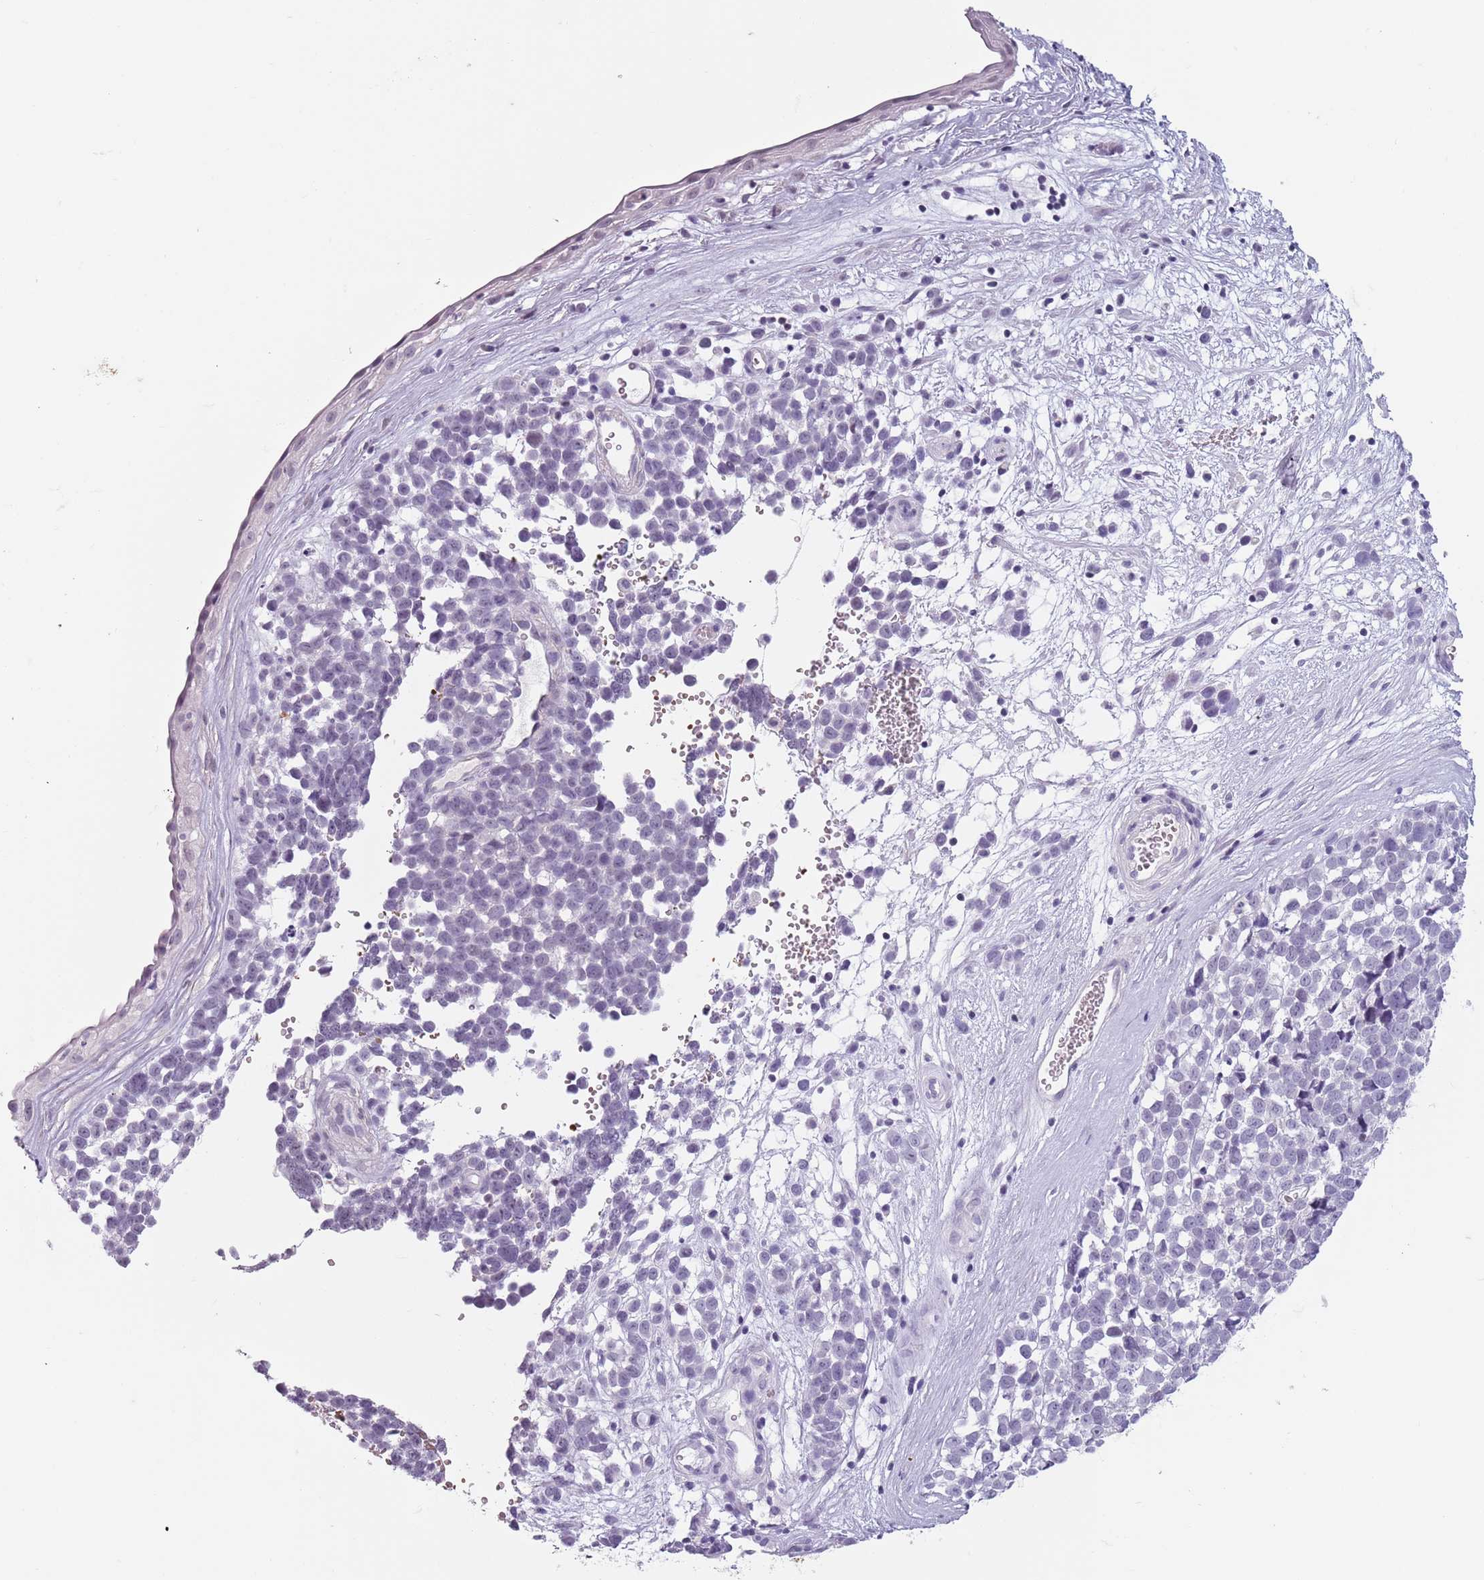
{"staining": {"intensity": "negative", "quantity": "none", "location": "none"}, "tissue": "melanoma", "cell_type": "Tumor cells", "image_type": "cancer", "snomed": [{"axis": "morphology", "description": "Malignant melanoma, NOS"}, {"axis": "topography", "description": "Nose, NOS"}], "caption": "This image is of melanoma stained with immunohistochemistry (IHC) to label a protein in brown with the nuclei are counter-stained blue. There is no expression in tumor cells. (Stains: DAB (3,3'-diaminobenzidine) immunohistochemistry with hematoxylin counter stain, Microscopy: brightfield microscopy at high magnification).", "gene": "SPESP1", "patient": {"sex": "female", "age": 48}}